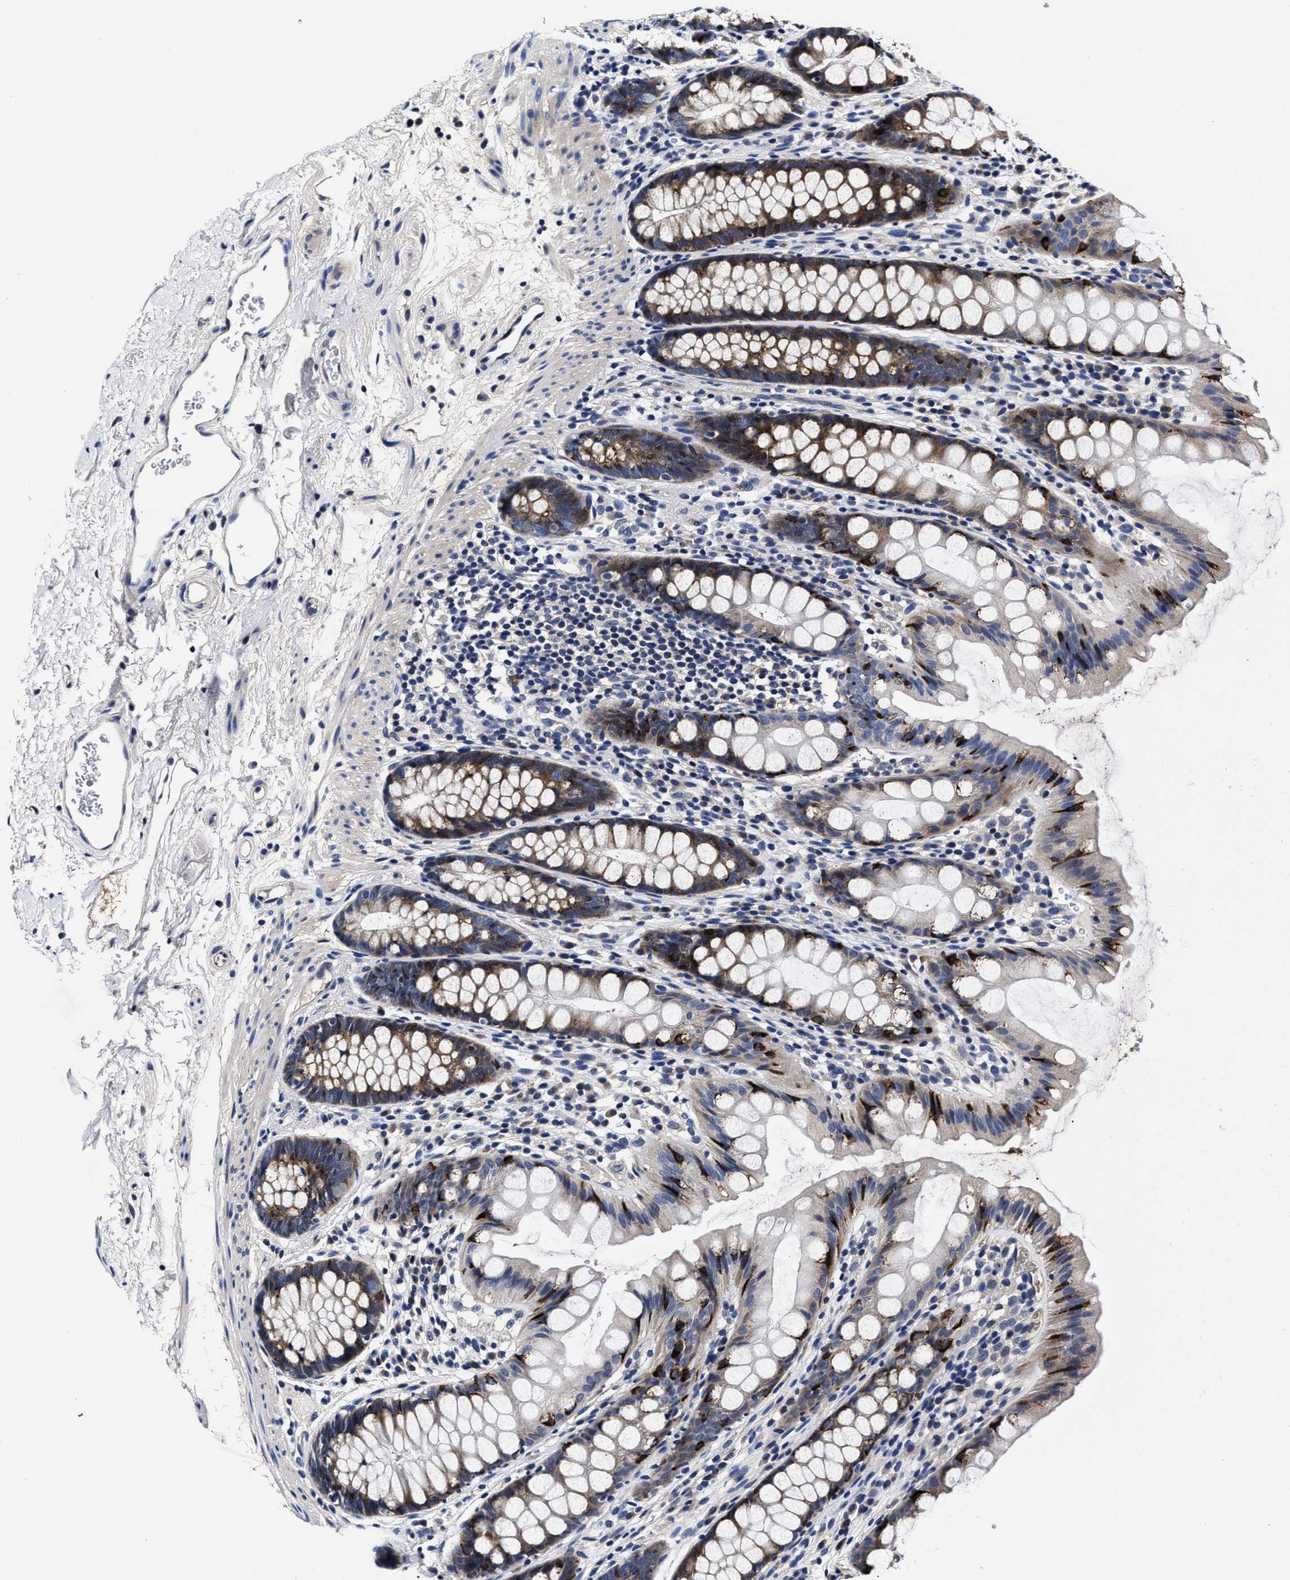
{"staining": {"intensity": "strong", "quantity": "25%-75%", "location": "cytoplasmic/membranous"}, "tissue": "rectum", "cell_type": "Glandular cells", "image_type": "normal", "snomed": [{"axis": "morphology", "description": "Normal tissue, NOS"}, {"axis": "topography", "description": "Rectum"}], "caption": "The histopathology image reveals staining of unremarkable rectum, revealing strong cytoplasmic/membranous protein positivity (brown color) within glandular cells.", "gene": "OLFML2A", "patient": {"sex": "female", "age": 65}}